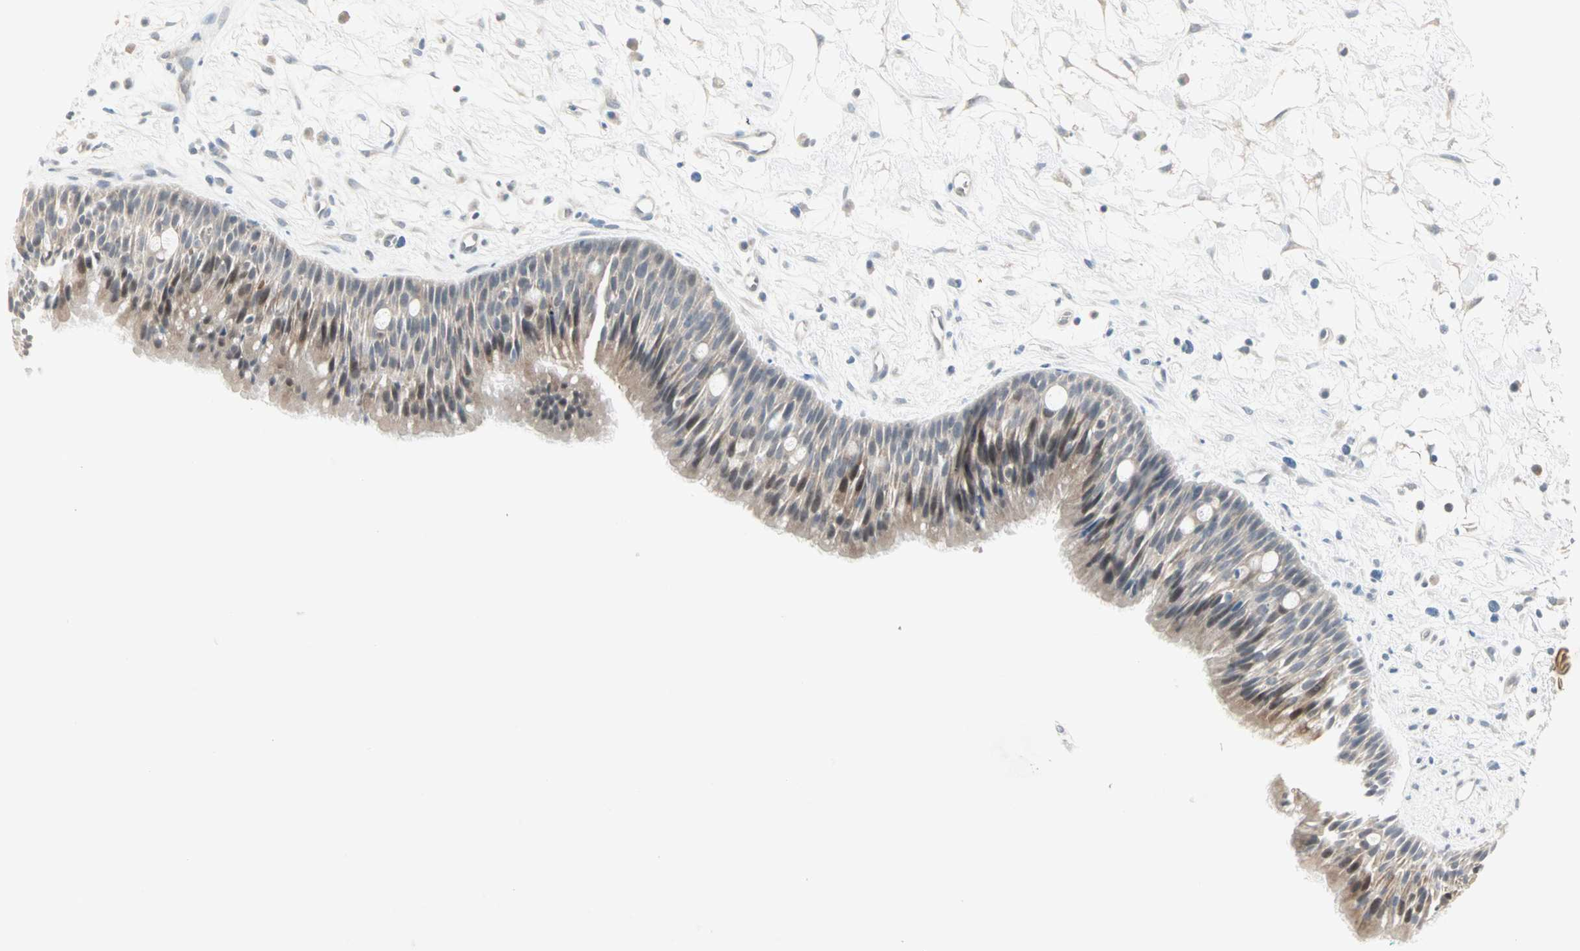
{"staining": {"intensity": "weak", "quantity": "25%-75%", "location": "cytoplasmic/membranous"}, "tissue": "nasopharynx", "cell_type": "Respiratory epithelial cells", "image_type": "normal", "snomed": [{"axis": "morphology", "description": "Normal tissue, NOS"}, {"axis": "topography", "description": "Nasopharynx"}], "caption": "Nasopharynx stained with IHC reveals weak cytoplasmic/membranous staining in approximately 25%-75% of respiratory epithelial cells.", "gene": "PTPA", "patient": {"sex": "male", "age": 13}}